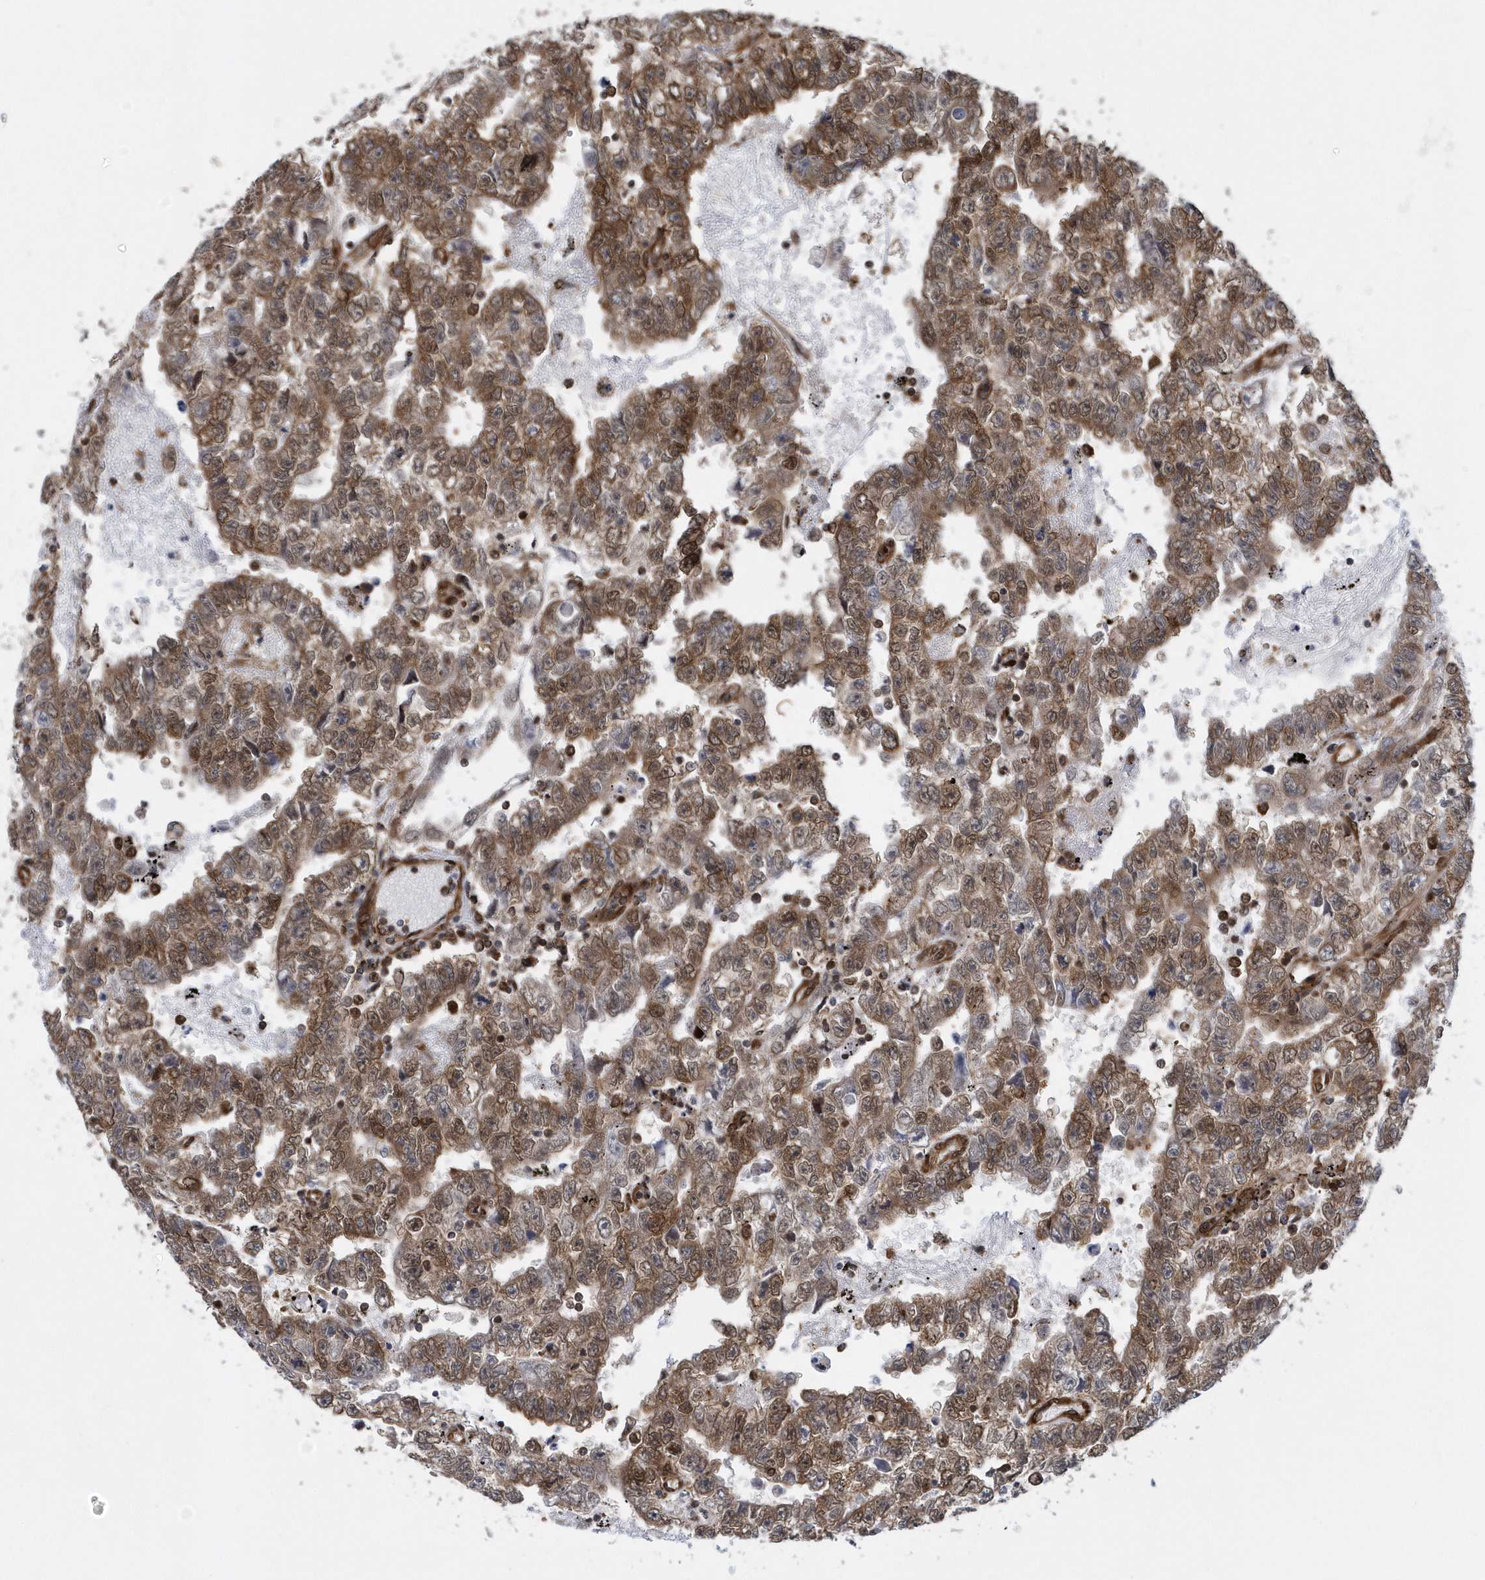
{"staining": {"intensity": "moderate", "quantity": ">75%", "location": "cytoplasmic/membranous,nuclear"}, "tissue": "testis cancer", "cell_type": "Tumor cells", "image_type": "cancer", "snomed": [{"axis": "morphology", "description": "Carcinoma, Embryonal, NOS"}, {"axis": "topography", "description": "Testis"}], "caption": "Testis embryonal carcinoma stained for a protein exhibits moderate cytoplasmic/membranous and nuclear positivity in tumor cells. (DAB = brown stain, brightfield microscopy at high magnification).", "gene": "PHF1", "patient": {"sex": "male", "age": 25}}